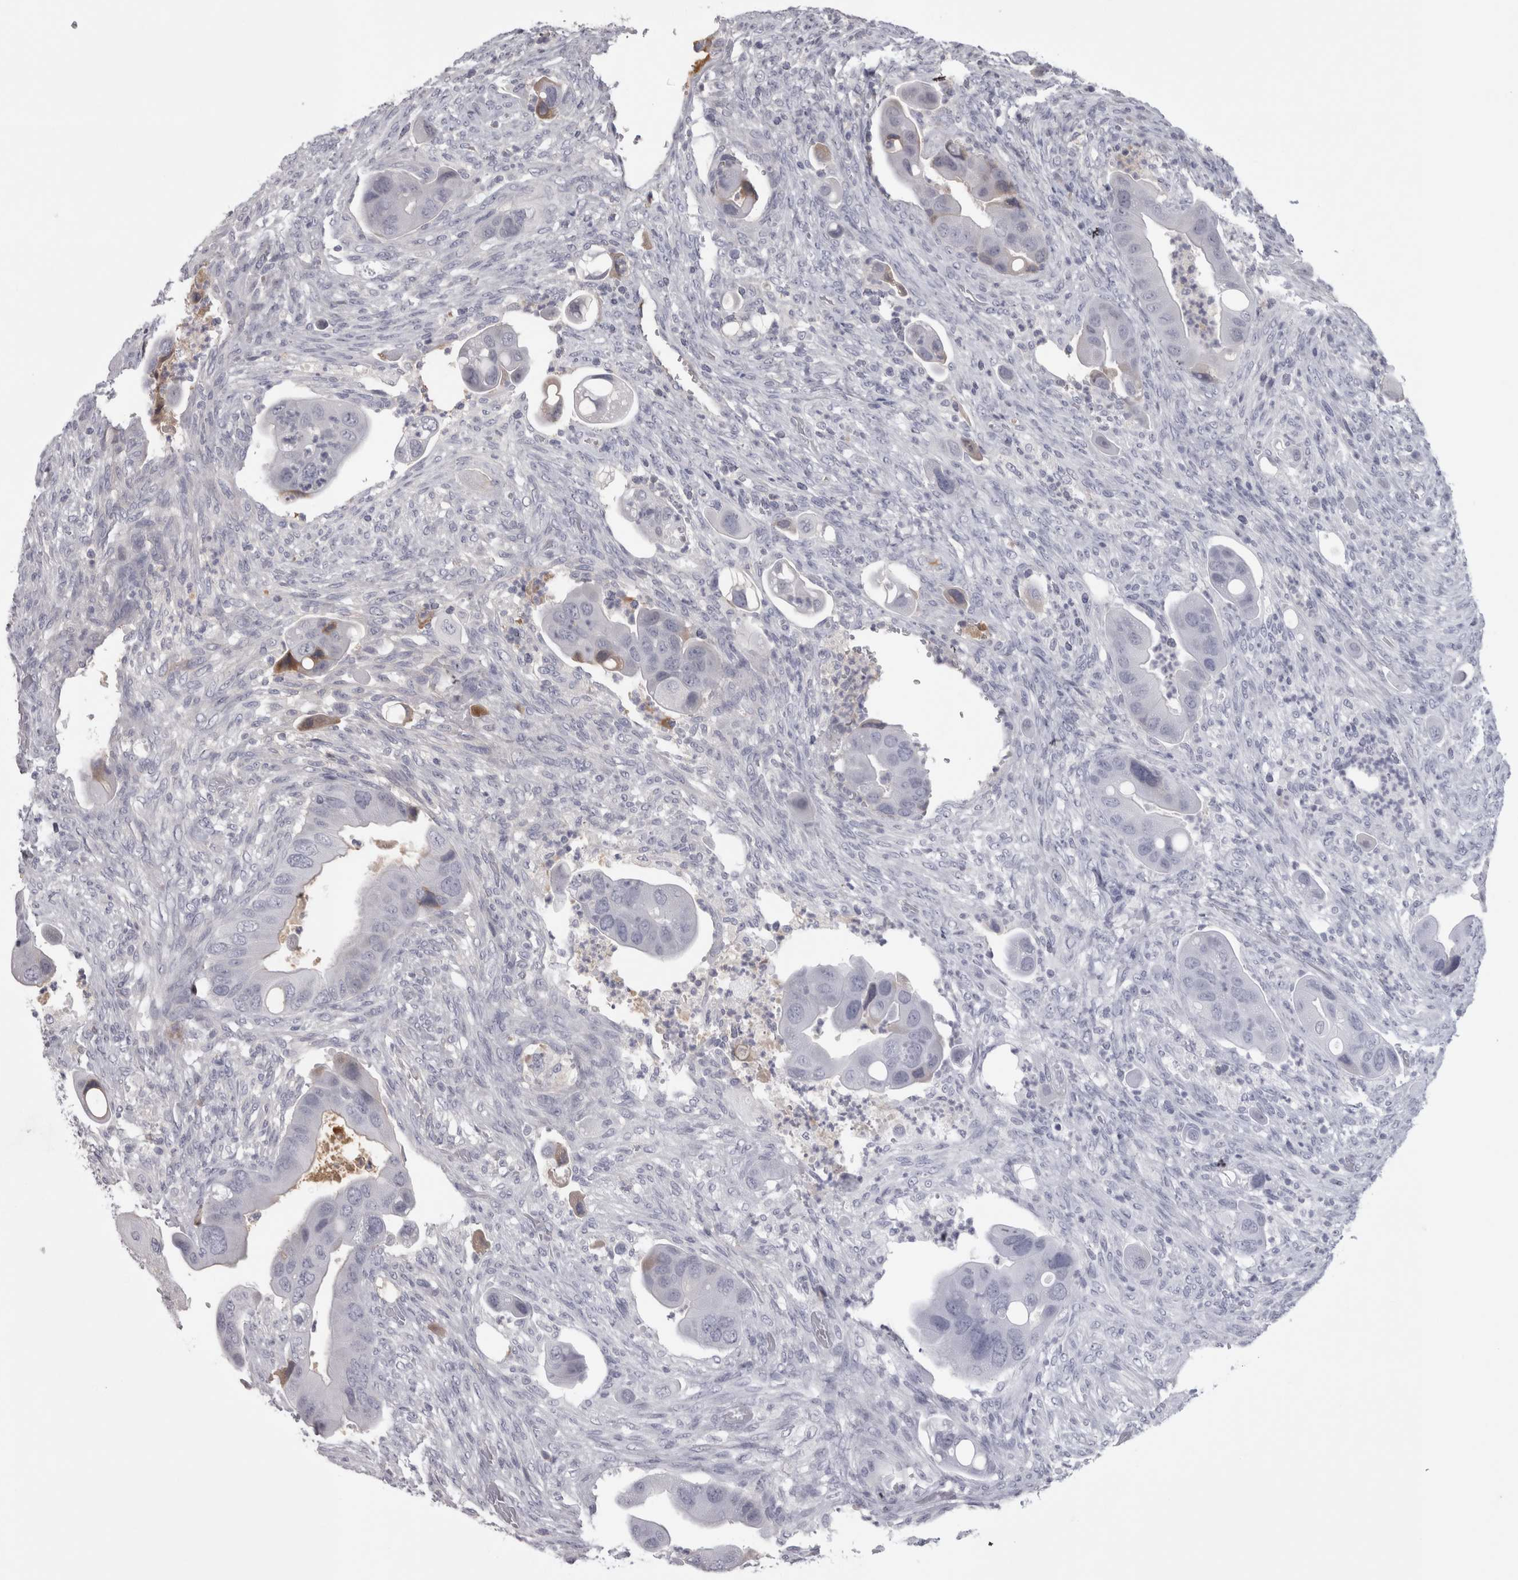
{"staining": {"intensity": "moderate", "quantity": "<25%", "location": "cytoplasmic/membranous"}, "tissue": "colorectal cancer", "cell_type": "Tumor cells", "image_type": "cancer", "snomed": [{"axis": "morphology", "description": "Adenocarcinoma, NOS"}, {"axis": "topography", "description": "Rectum"}], "caption": "This photomicrograph reveals immunohistochemistry (IHC) staining of colorectal cancer, with low moderate cytoplasmic/membranous expression in about <25% of tumor cells.", "gene": "SAA4", "patient": {"sex": "female", "age": 57}}